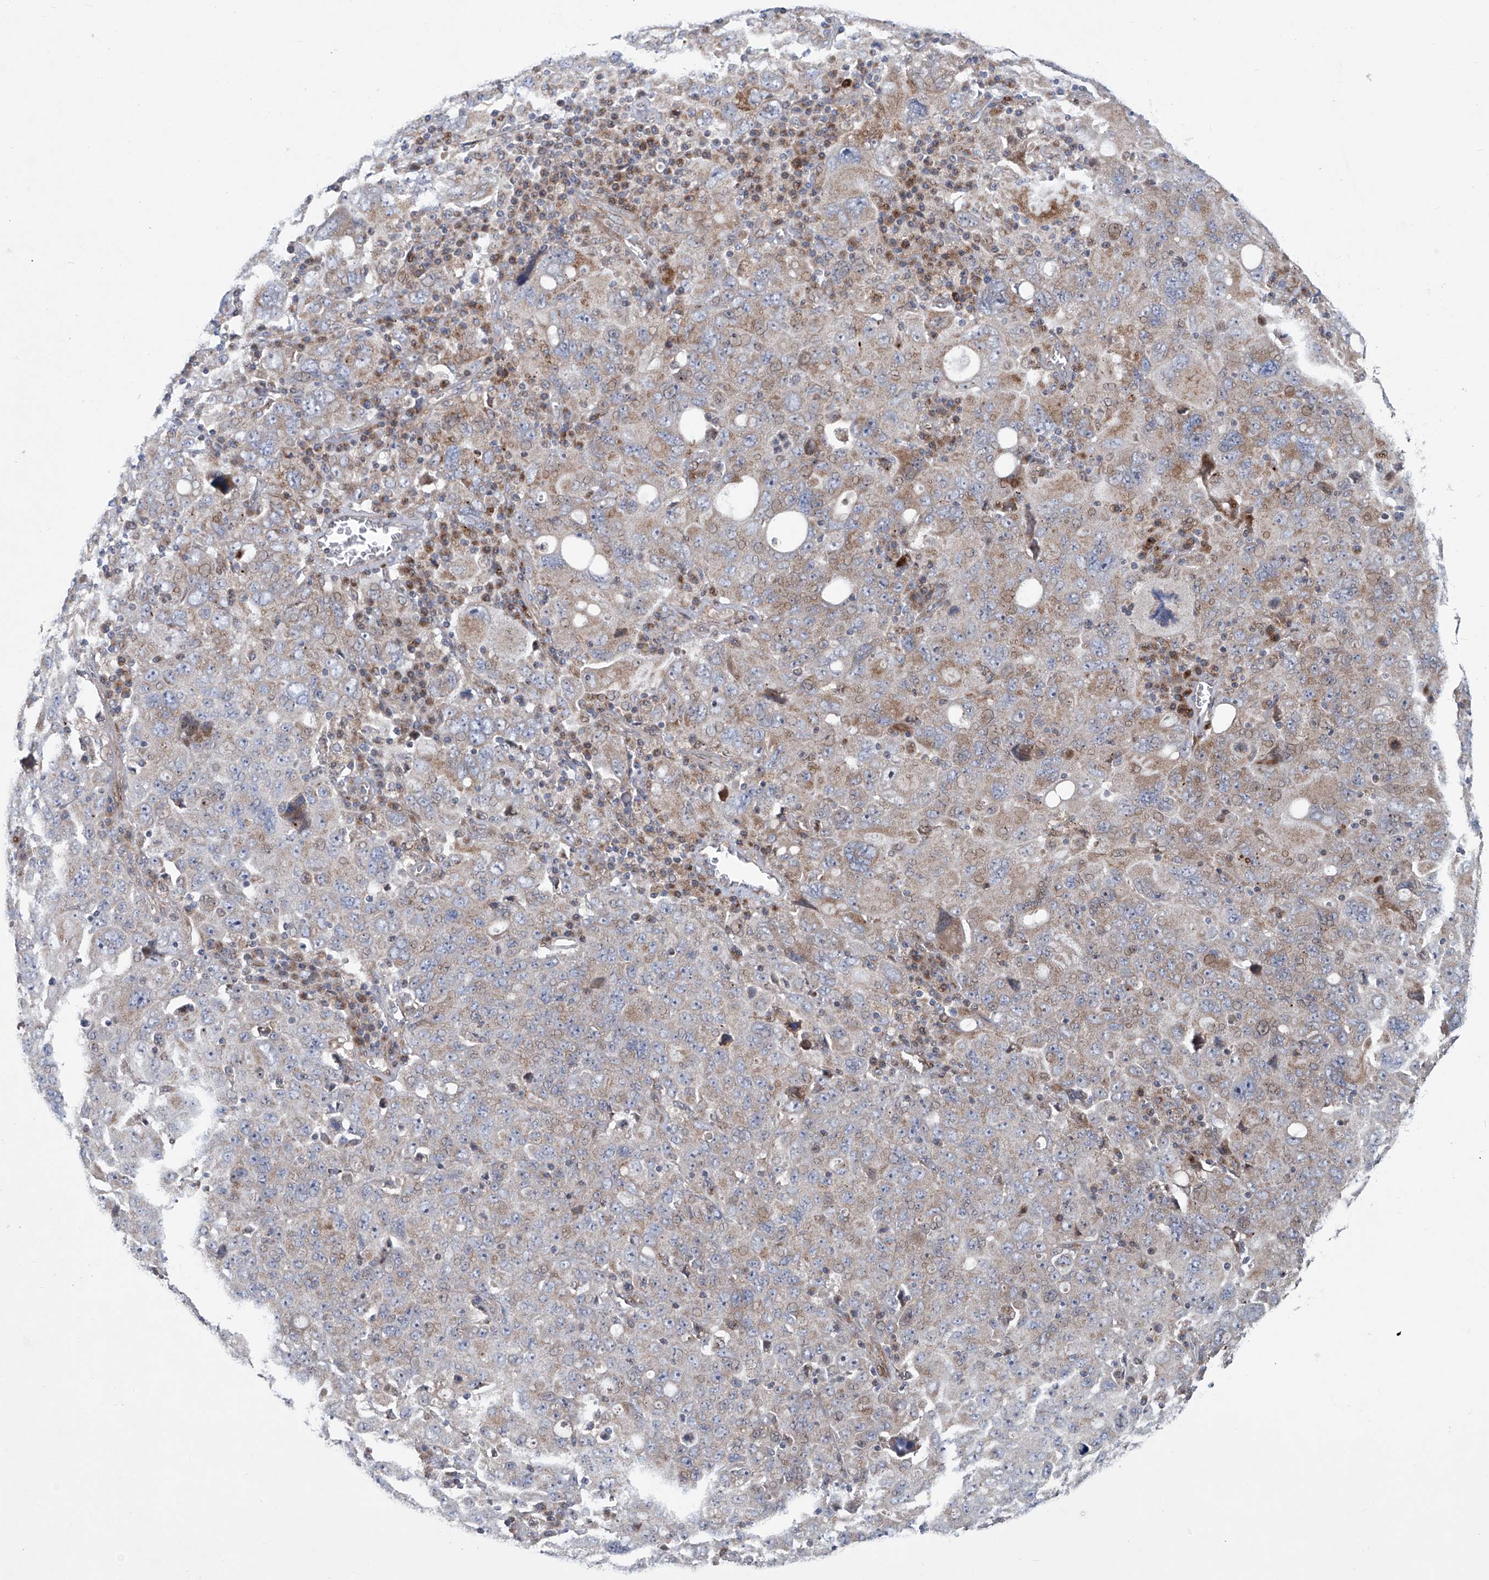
{"staining": {"intensity": "weak", "quantity": "25%-75%", "location": "cytoplasmic/membranous"}, "tissue": "ovarian cancer", "cell_type": "Tumor cells", "image_type": "cancer", "snomed": [{"axis": "morphology", "description": "Carcinoma, endometroid"}, {"axis": "topography", "description": "Ovary"}], "caption": "Brown immunohistochemical staining in ovarian cancer demonstrates weak cytoplasmic/membranous staining in approximately 25%-75% of tumor cells.", "gene": "KLC4", "patient": {"sex": "female", "age": 62}}